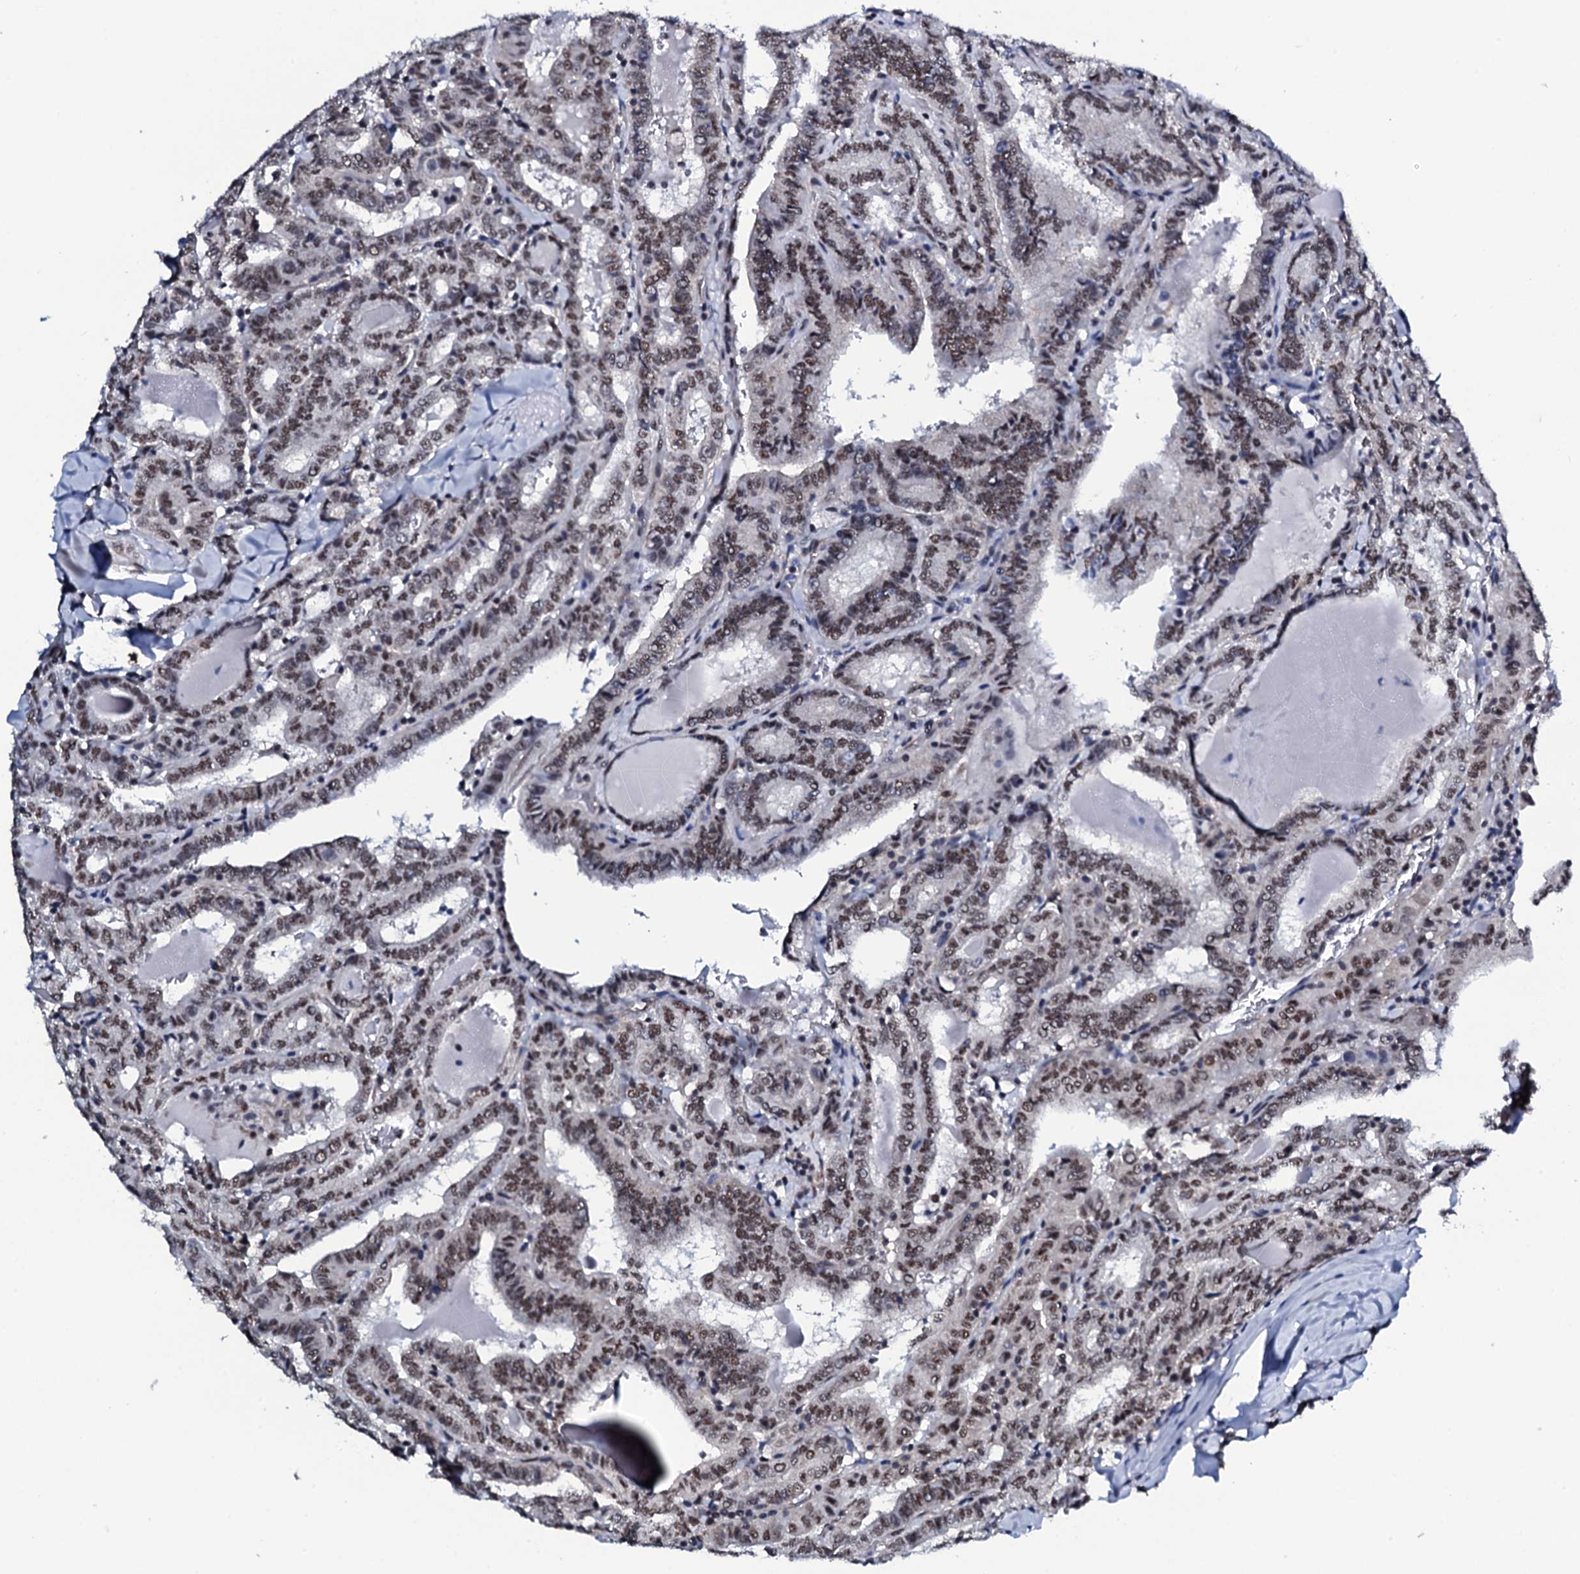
{"staining": {"intensity": "moderate", "quantity": ">75%", "location": "nuclear"}, "tissue": "thyroid cancer", "cell_type": "Tumor cells", "image_type": "cancer", "snomed": [{"axis": "morphology", "description": "Papillary adenocarcinoma, NOS"}, {"axis": "topography", "description": "Thyroid gland"}], "caption": "A high-resolution photomicrograph shows immunohistochemistry staining of thyroid cancer, which demonstrates moderate nuclear staining in approximately >75% of tumor cells. Immunohistochemistry (ihc) stains the protein of interest in brown and the nuclei are stained blue.", "gene": "CWC15", "patient": {"sex": "female", "age": 72}}